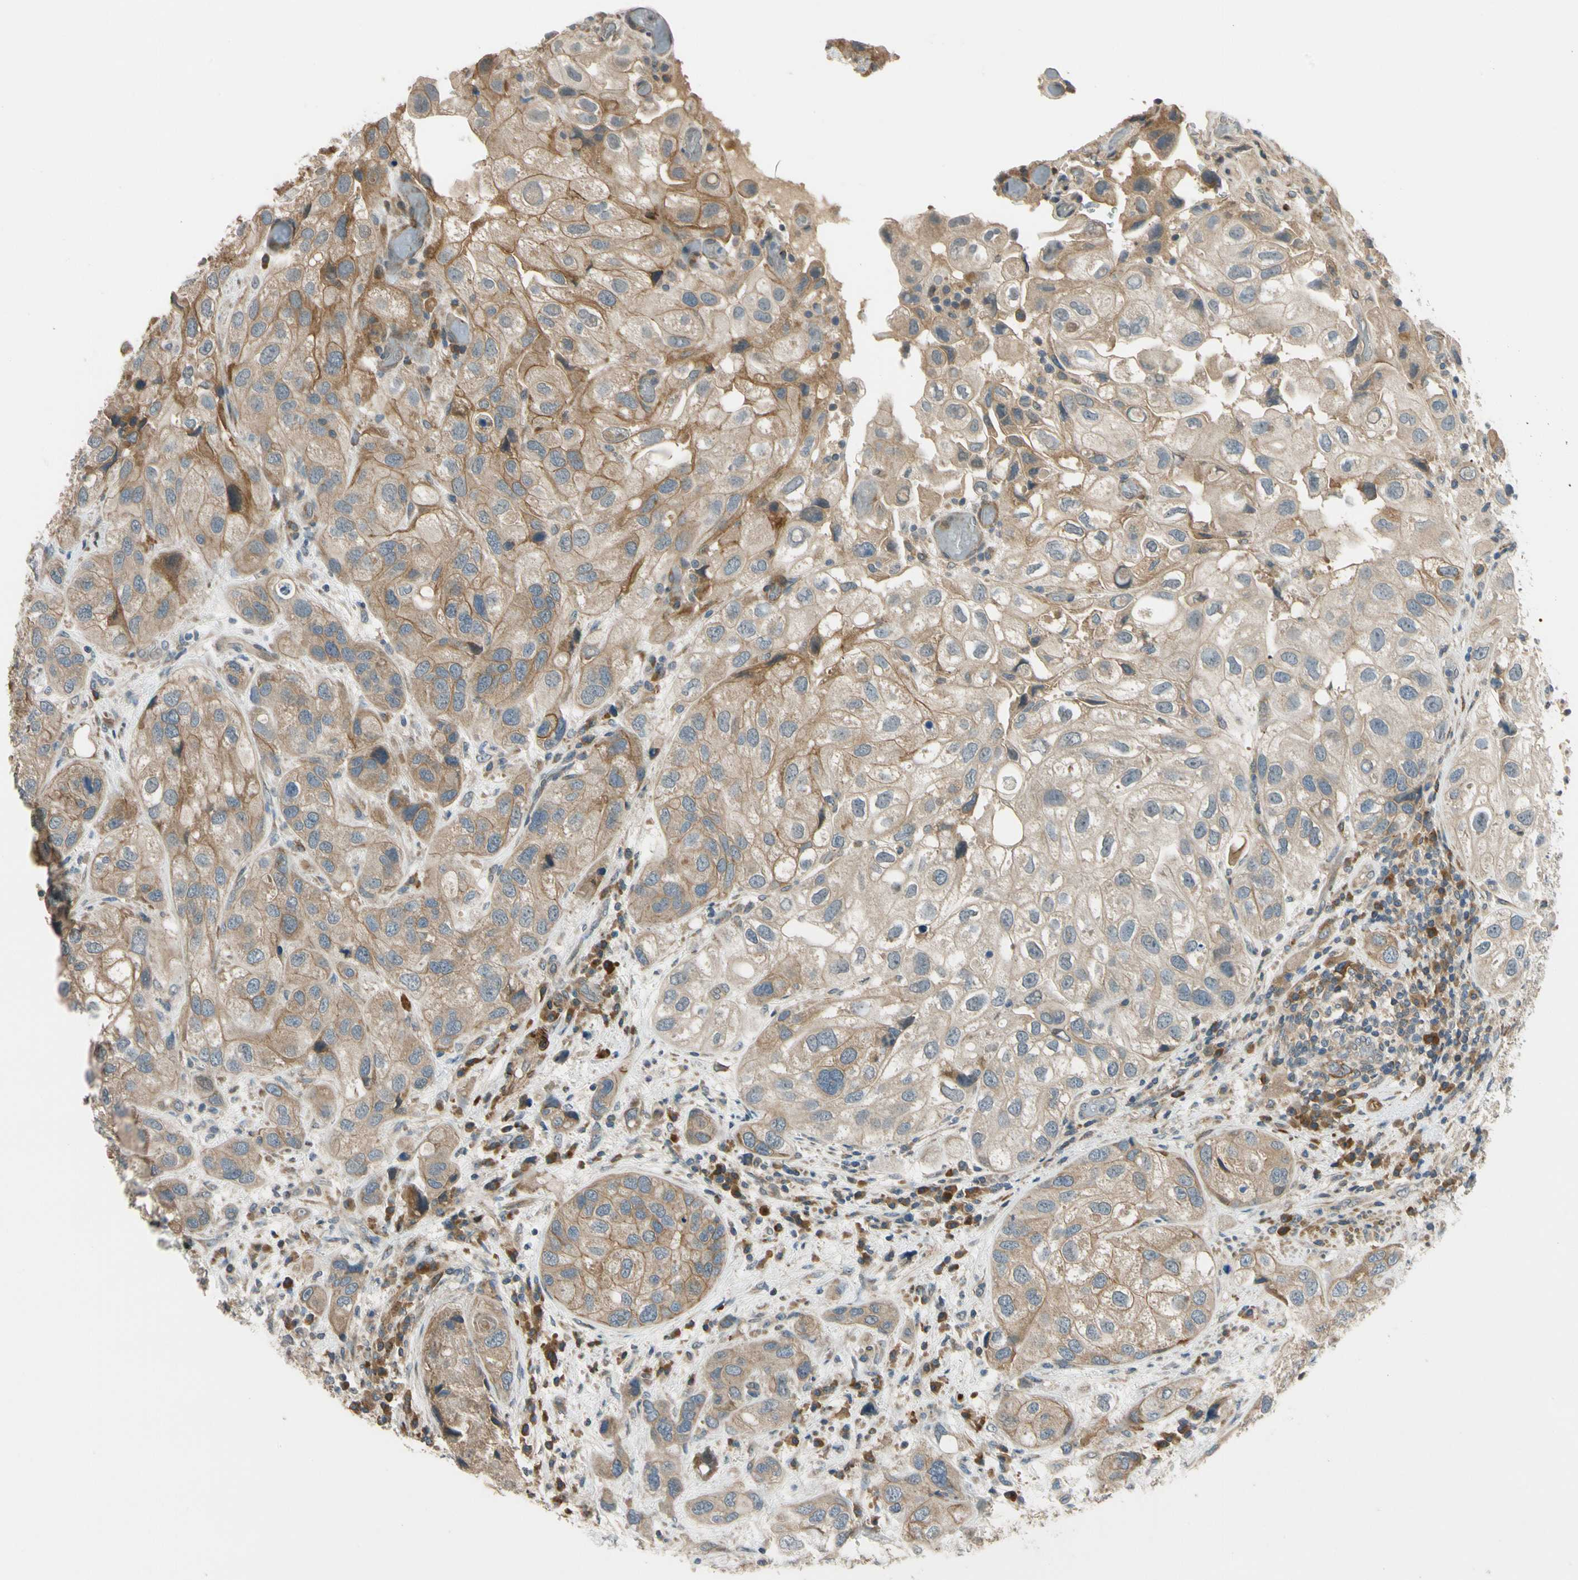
{"staining": {"intensity": "moderate", "quantity": ">75%", "location": "cytoplasmic/membranous"}, "tissue": "urothelial cancer", "cell_type": "Tumor cells", "image_type": "cancer", "snomed": [{"axis": "morphology", "description": "Urothelial carcinoma, High grade"}, {"axis": "topography", "description": "Urinary bladder"}], "caption": "Urothelial cancer stained with DAB immunohistochemistry (IHC) reveals medium levels of moderate cytoplasmic/membranous positivity in approximately >75% of tumor cells.", "gene": "MST1R", "patient": {"sex": "female", "age": 64}}